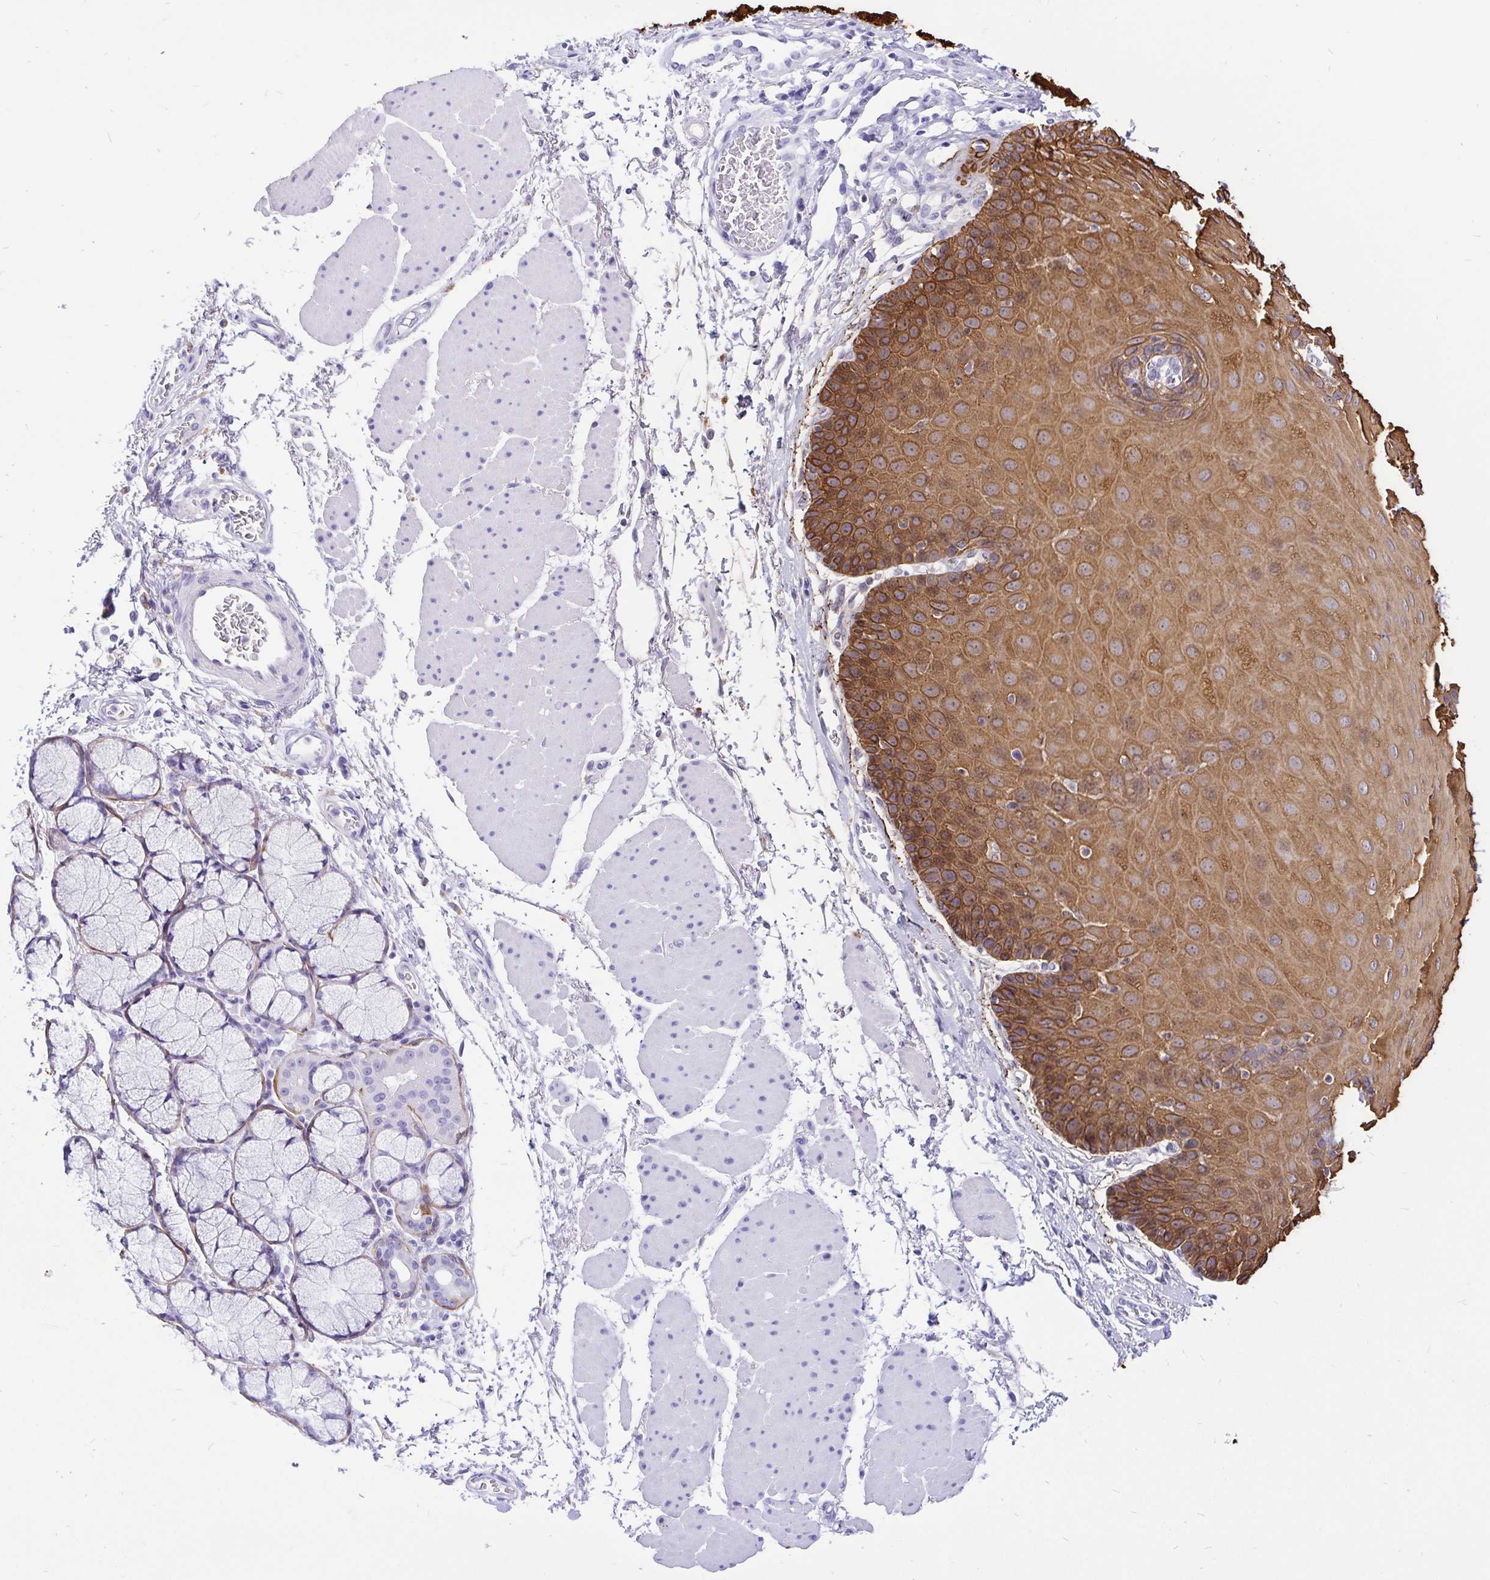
{"staining": {"intensity": "strong", "quantity": ">75%", "location": "cytoplasmic/membranous"}, "tissue": "esophagus", "cell_type": "Squamous epithelial cells", "image_type": "normal", "snomed": [{"axis": "morphology", "description": "Normal tissue, NOS"}, {"axis": "topography", "description": "Esophagus"}], "caption": "Squamous epithelial cells display strong cytoplasmic/membranous positivity in about >75% of cells in unremarkable esophagus.", "gene": "KRT13", "patient": {"sex": "female", "age": 81}}